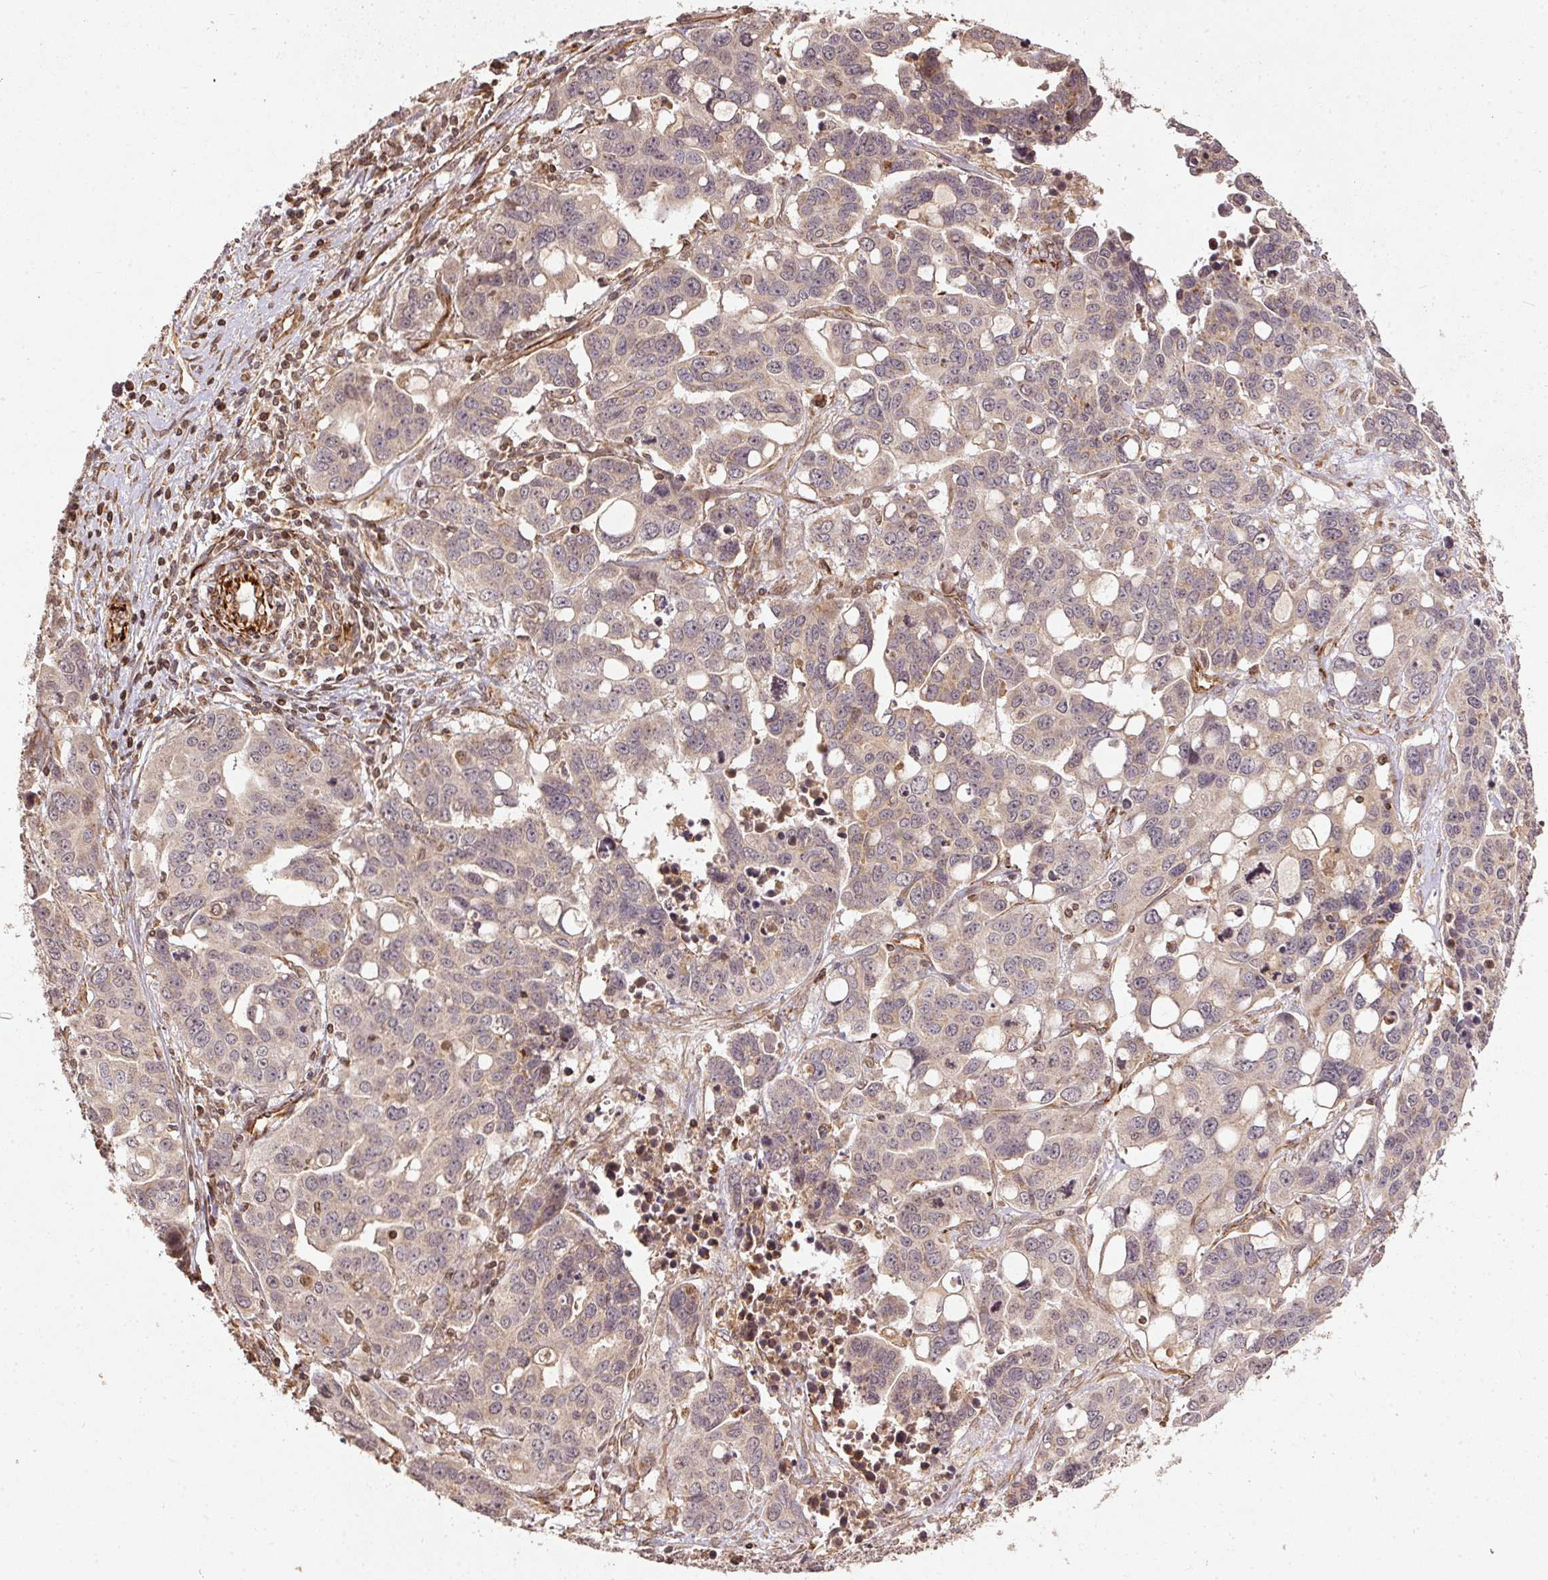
{"staining": {"intensity": "weak", "quantity": "<25%", "location": "cytoplasmic/membranous"}, "tissue": "ovarian cancer", "cell_type": "Tumor cells", "image_type": "cancer", "snomed": [{"axis": "morphology", "description": "Carcinoma, endometroid"}, {"axis": "topography", "description": "Ovary"}], "caption": "Immunohistochemistry of ovarian cancer exhibits no staining in tumor cells.", "gene": "SPRED2", "patient": {"sex": "female", "age": 78}}